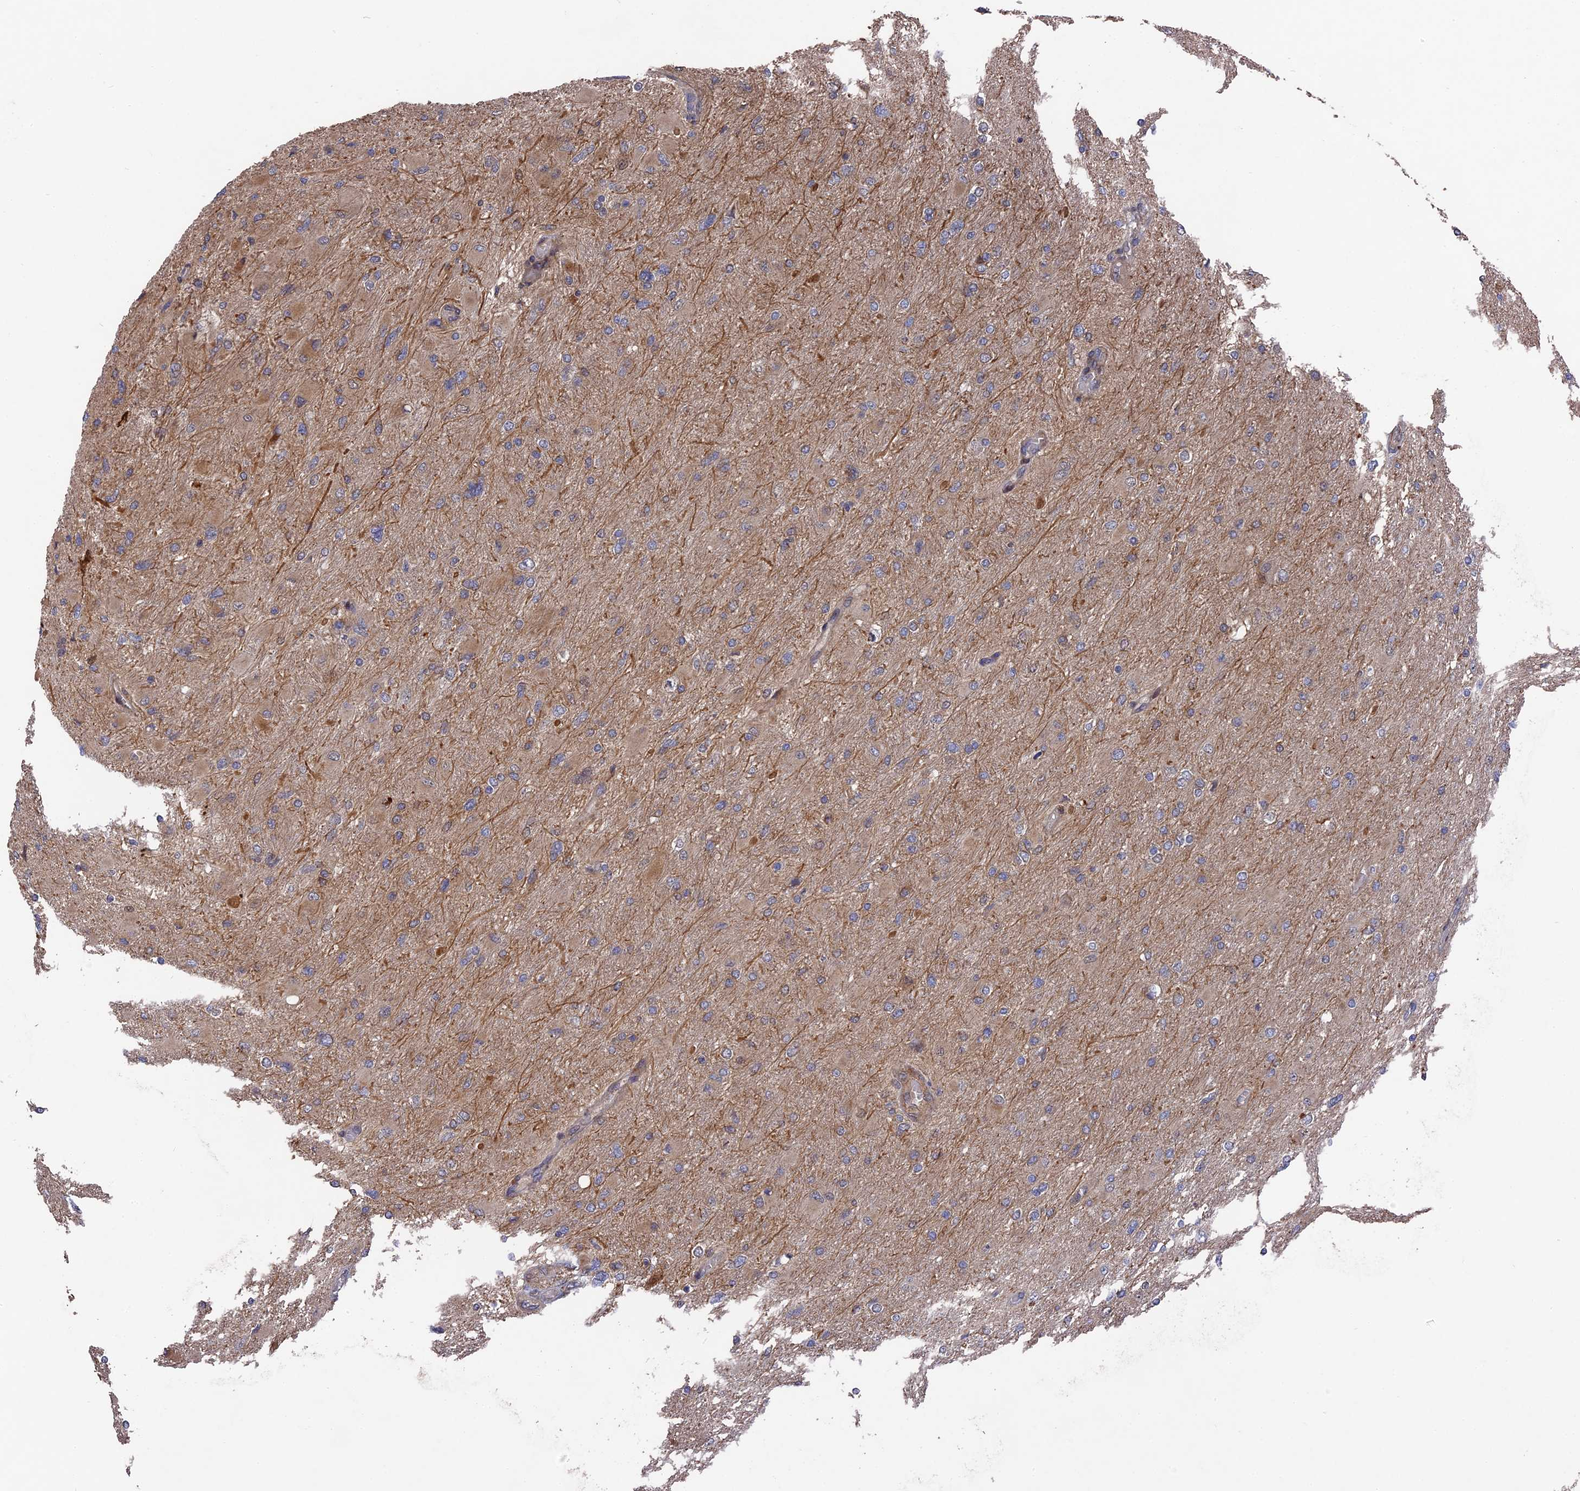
{"staining": {"intensity": "negative", "quantity": "none", "location": "none"}, "tissue": "glioma", "cell_type": "Tumor cells", "image_type": "cancer", "snomed": [{"axis": "morphology", "description": "Glioma, malignant, High grade"}, {"axis": "topography", "description": "Cerebral cortex"}], "caption": "The immunohistochemistry image has no significant positivity in tumor cells of glioma tissue.", "gene": "DEF8", "patient": {"sex": "female", "age": 36}}